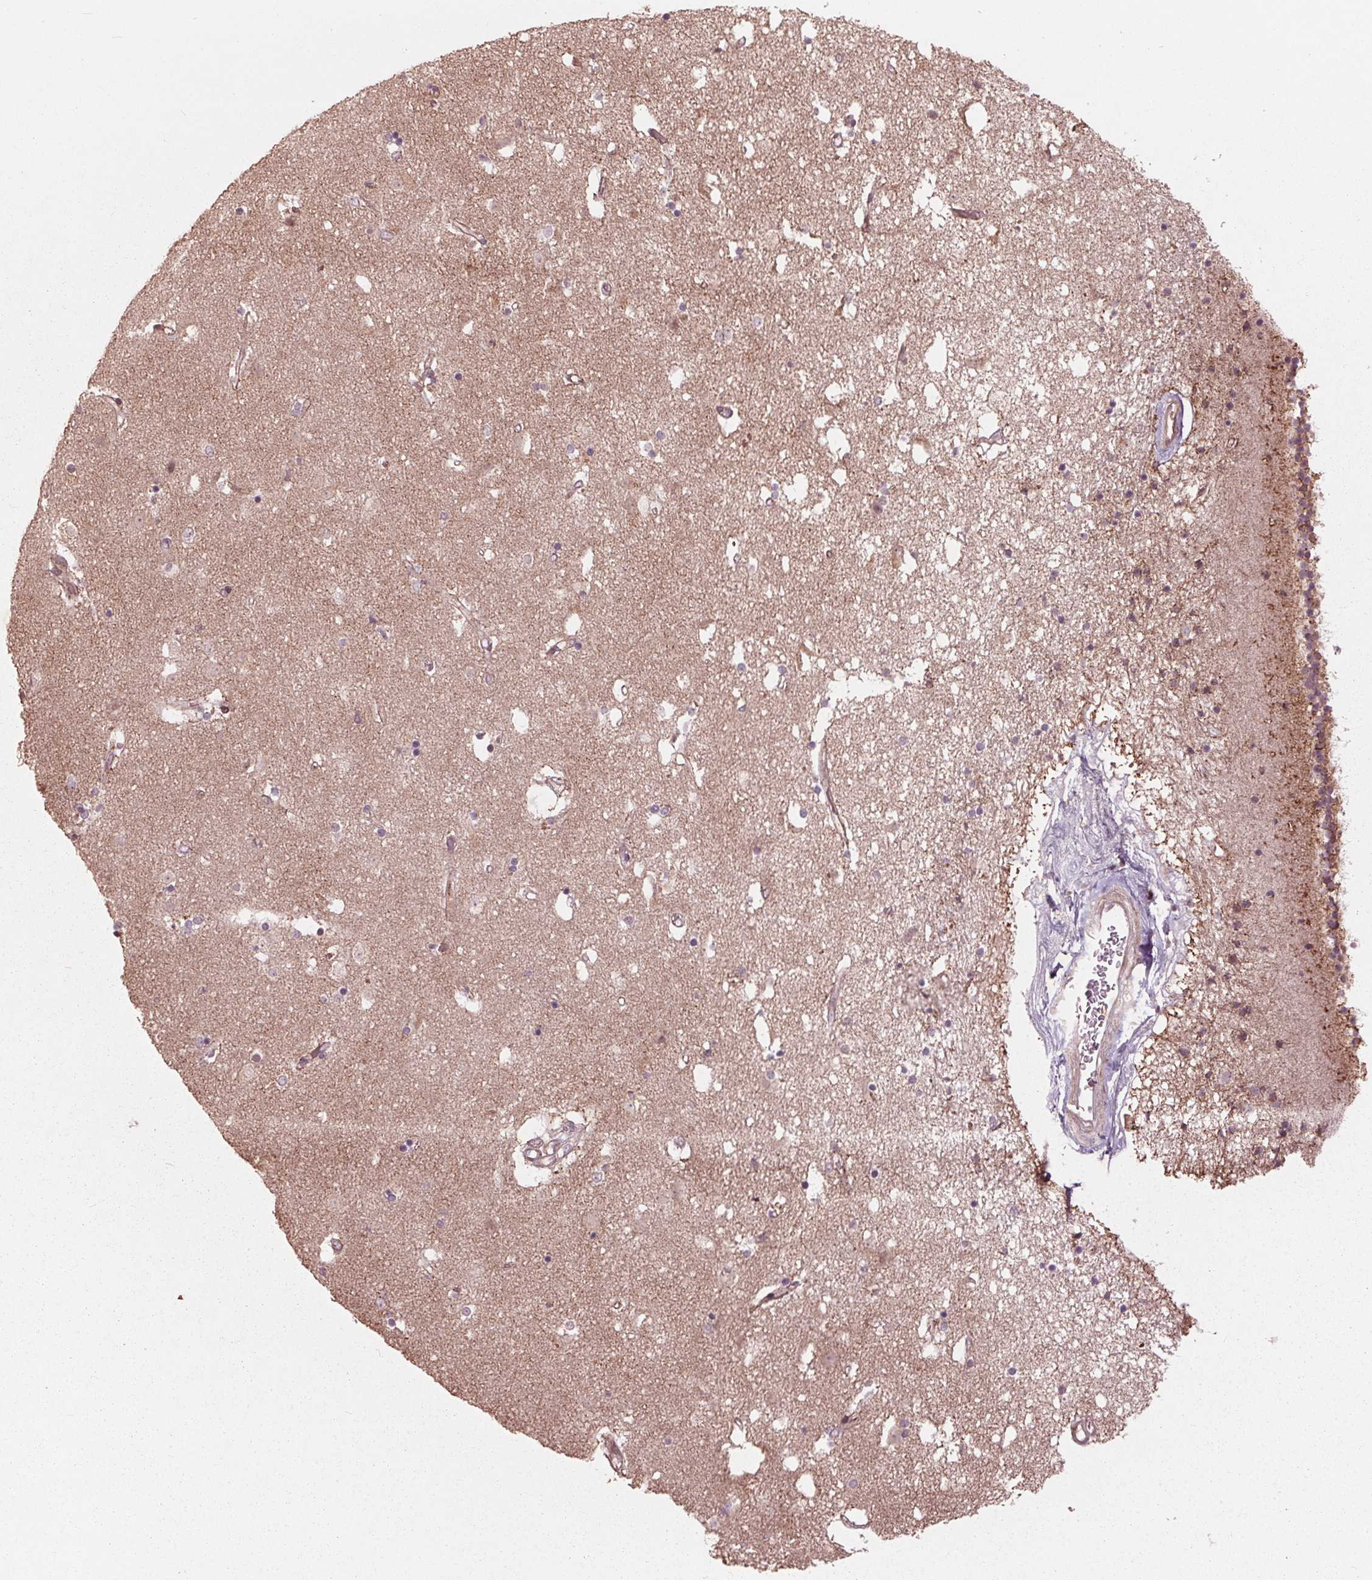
{"staining": {"intensity": "negative", "quantity": "none", "location": "none"}, "tissue": "caudate", "cell_type": "Glial cells", "image_type": "normal", "snomed": [{"axis": "morphology", "description": "Normal tissue, NOS"}, {"axis": "topography", "description": "Lateral ventricle wall"}], "caption": "This photomicrograph is of benign caudate stained with IHC to label a protein in brown with the nuclei are counter-stained blue. There is no positivity in glial cells.", "gene": "CDKL4", "patient": {"sex": "female", "age": 71}}